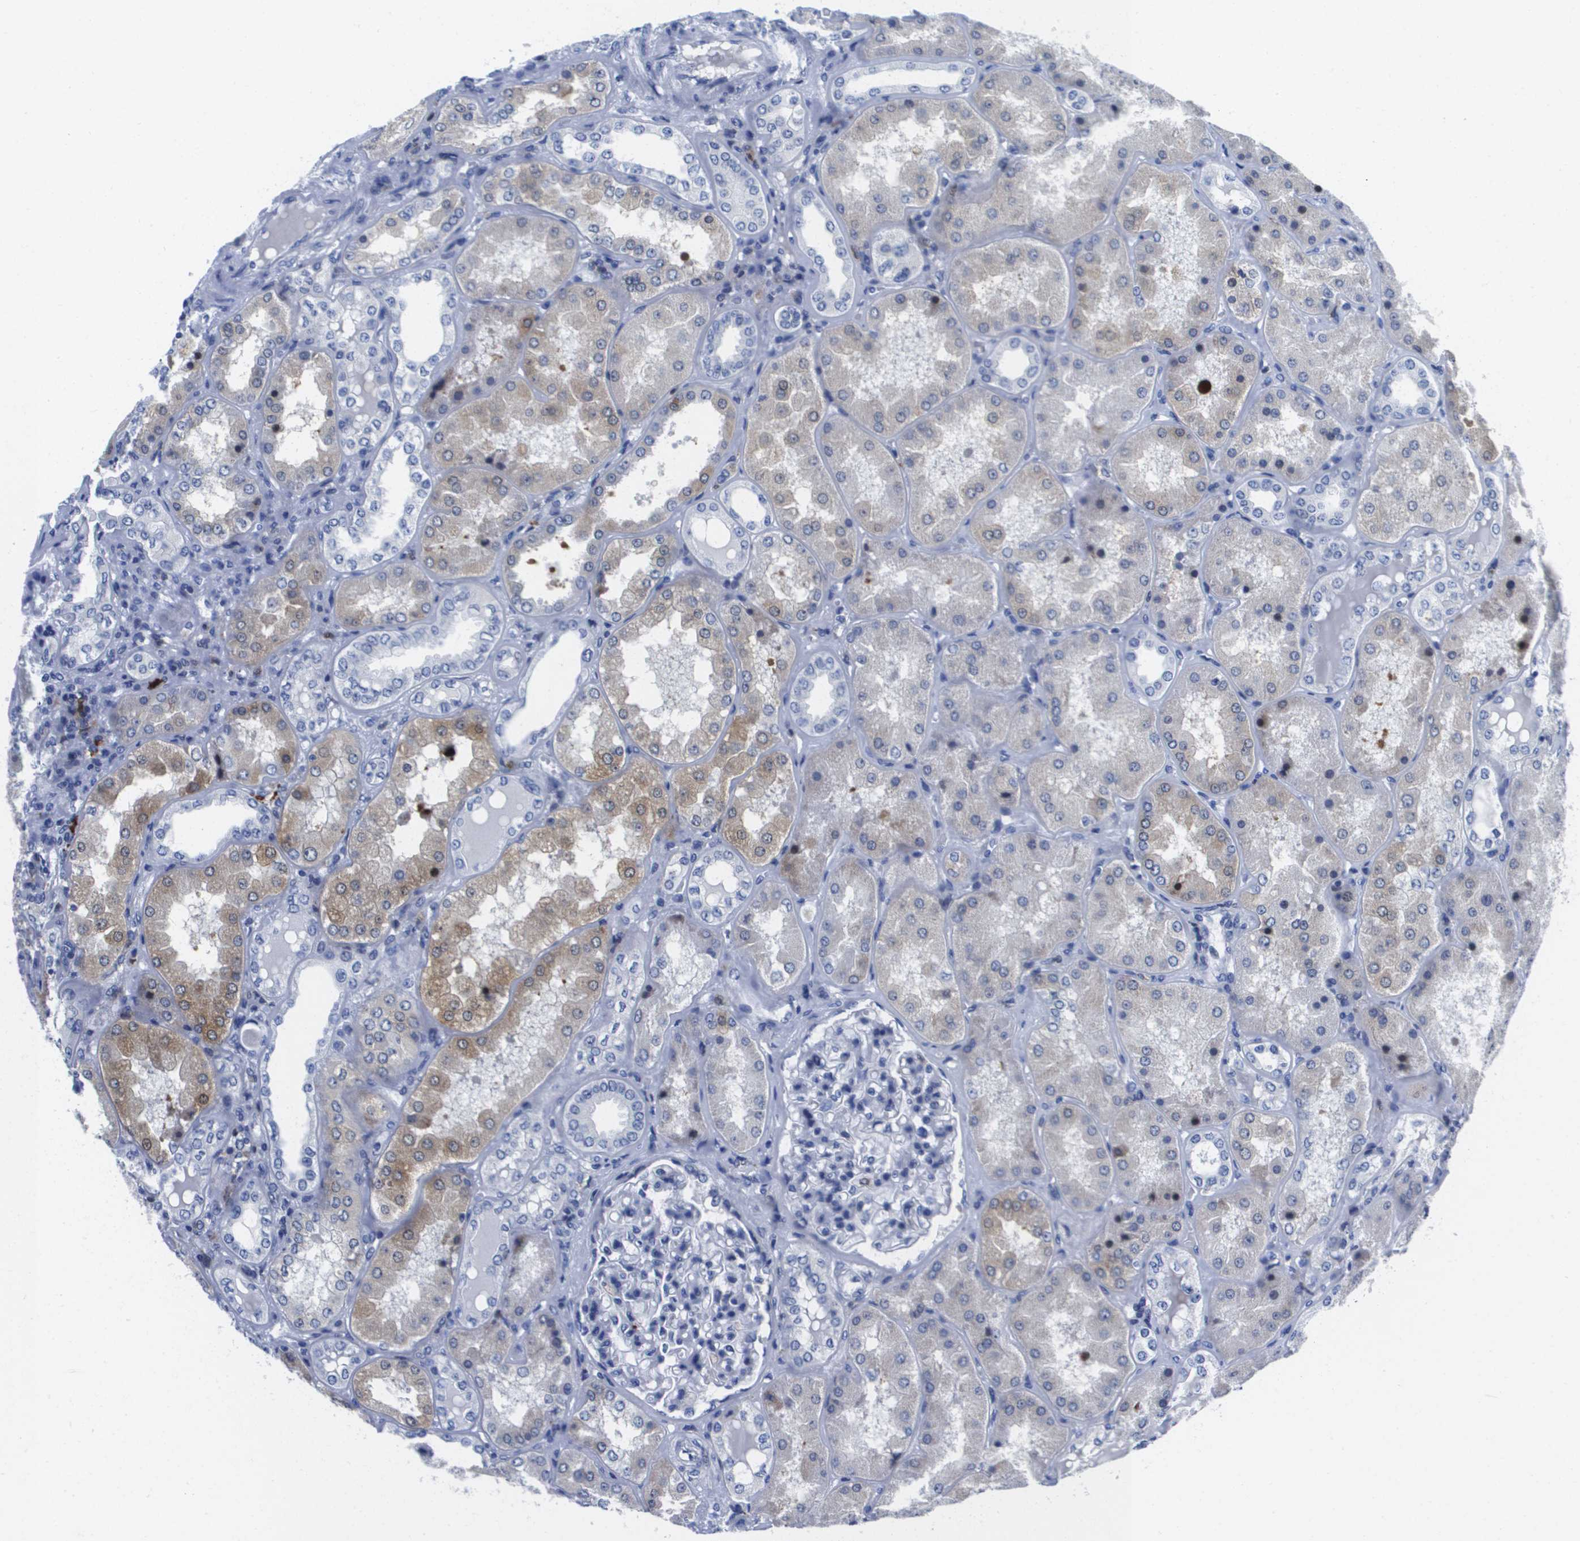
{"staining": {"intensity": "negative", "quantity": "none", "location": "none"}, "tissue": "kidney", "cell_type": "Cells in glomeruli", "image_type": "normal", "snomed": [{"axis": "morphology", "description": "Normal tissue, NOS"}, {"axis": "topography", "description": "Kidney"}], "caption": "A high-resolution micrograph shows immunohistochemistry (IHC) staining of unremarkable kidney, which displays no significant positivity in cells in glomeruli.", "gene": "HMOX1", "patient": {"sex": "female", "age": 56}}